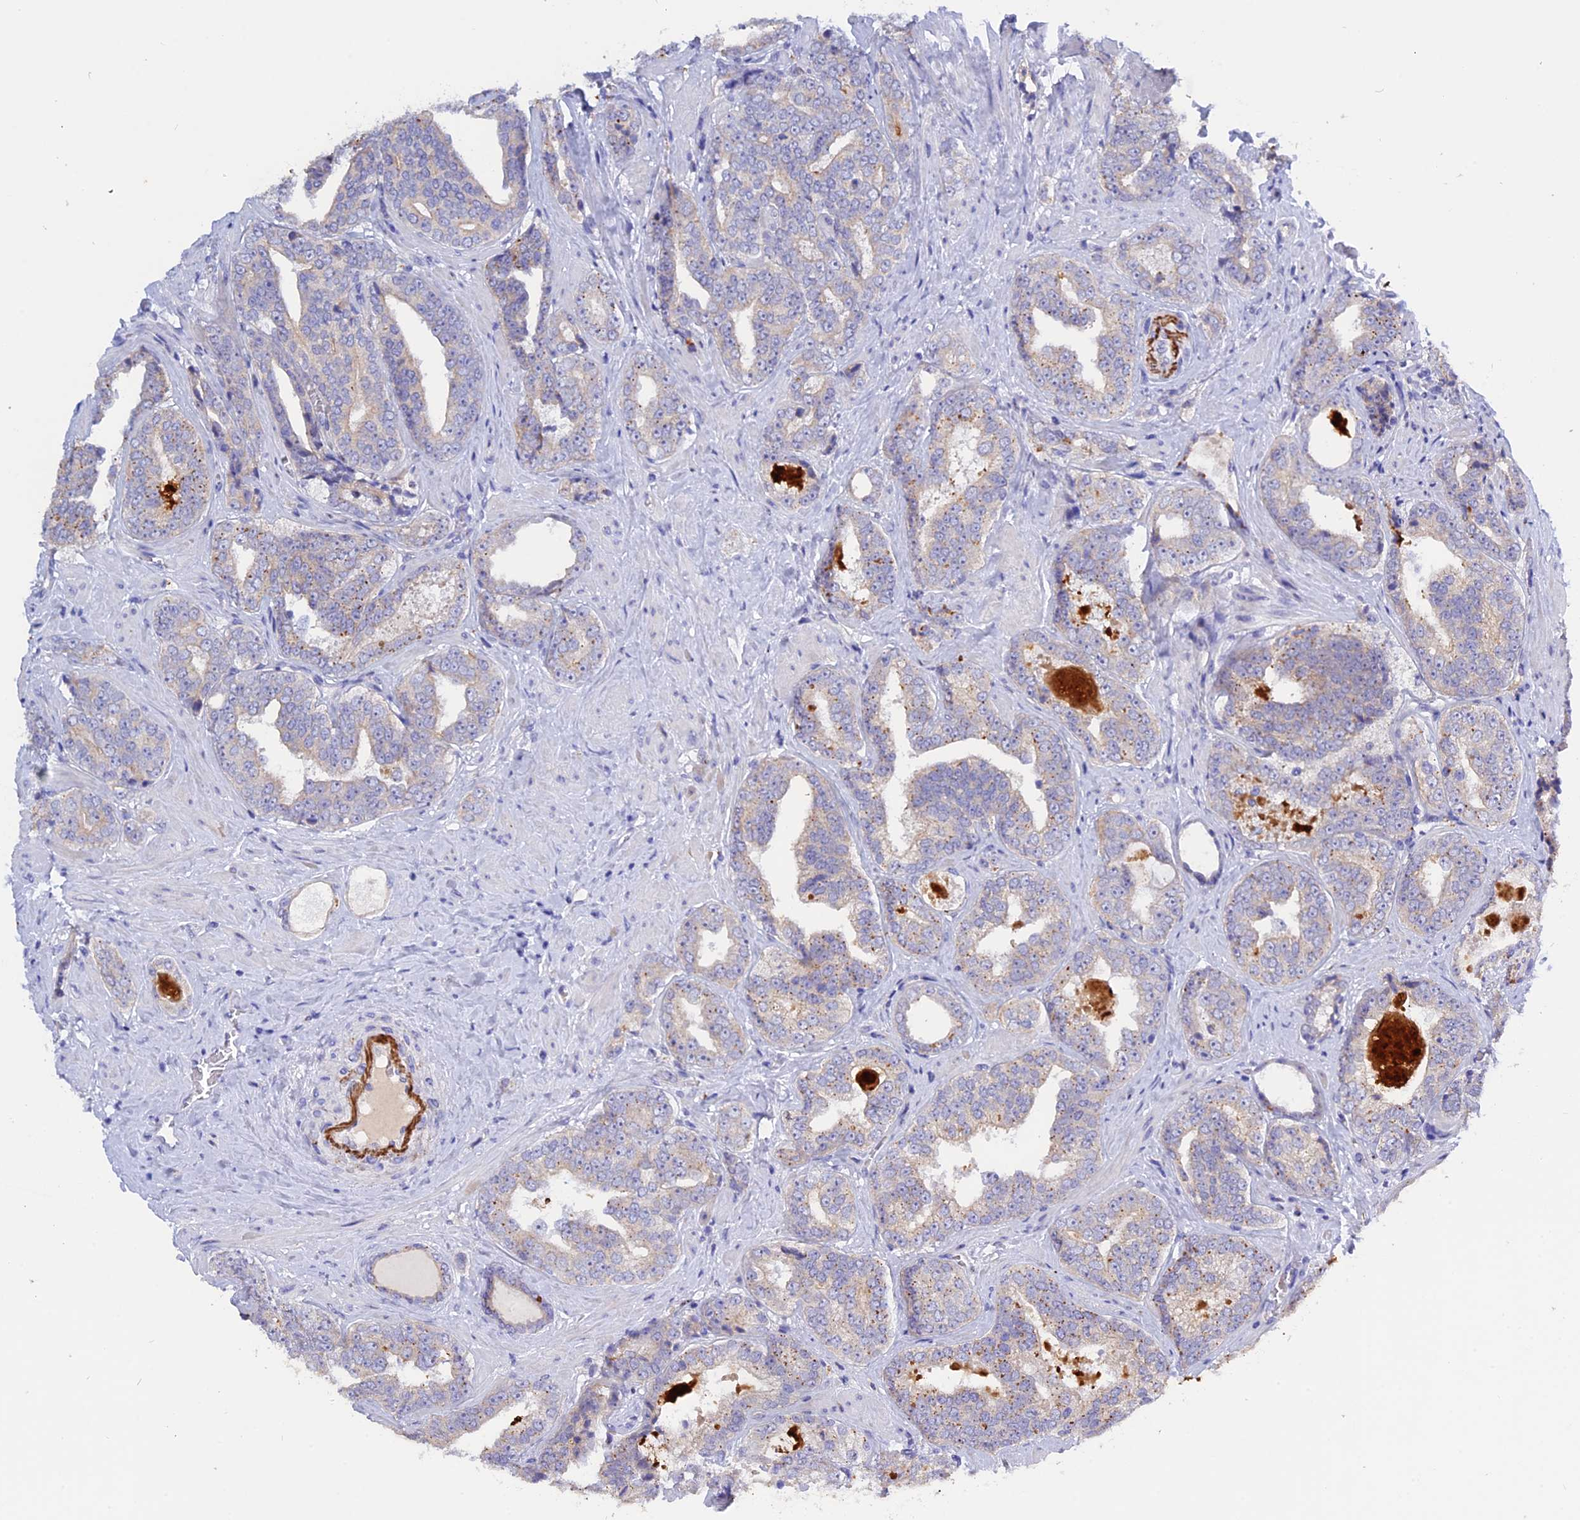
{"staining": {"intensity": "weak", "quantity": "<25%", "location": "cytoplasmic/membranous"}, "tissue": "prostate cancer", "cell_type": "Tumor cells", "image_type": "cancer", "snomed": [{"axis": "morphology", "description": "Adenocarcinoma, High grade"}, {"axis": "topography", "description": "Prostate"}], "caption": "Micrograph shows no significant protein expression in tumor cells of prostate adenocarcinoma (high-grade).", "gene": "GK5", "patient": {"sex": "male", "age": 67}}